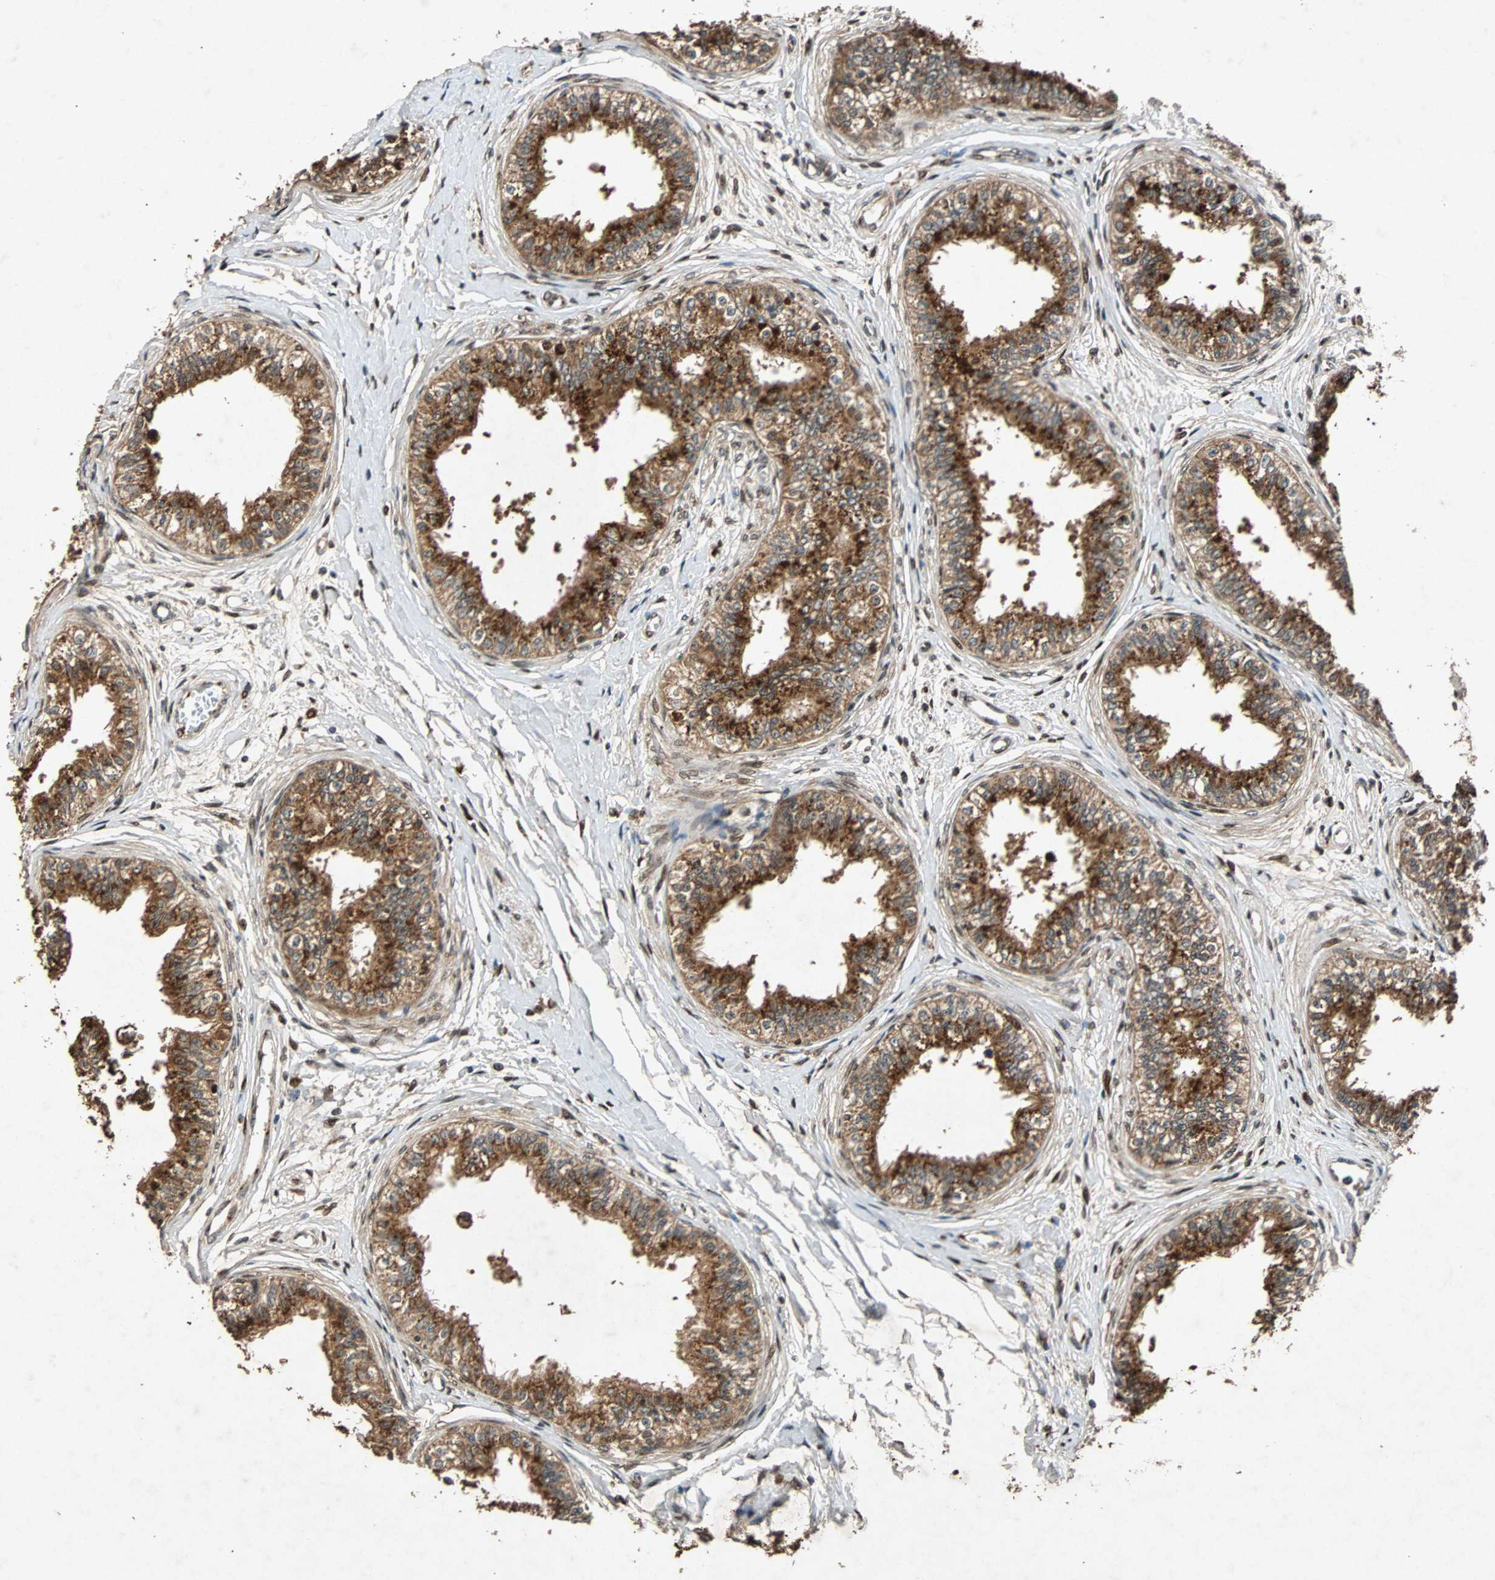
{"staining": {"intensity": "strong", "quantity": ">75%", "location": "cytoplasmic/membranous"}, "tissue": "epididymis", "cell_type": "Glandular cells", "image_type": "normal", "snomed": [{"axis": "morphology", "description": "Normal tissue, NOS"}, {"axis": "morphology", "description": "Adenocarcinoma, metastatic, NOS"}, {"axis": "topography", "description": "Testis"}, {"axis": "topography", "description": "Epididymis"}], "caption": "Protein expression analysis of unremarkable human epididymis reveals strong cytoplasmic/membranous expression in approximately >75% of glandular cells. (Stains: DAB in brown, nuclei in blue, Microscopy: brightfield microscopy at high magnification).", "gene": "USP31", "patient": {"sex": "male", "age": 26}}